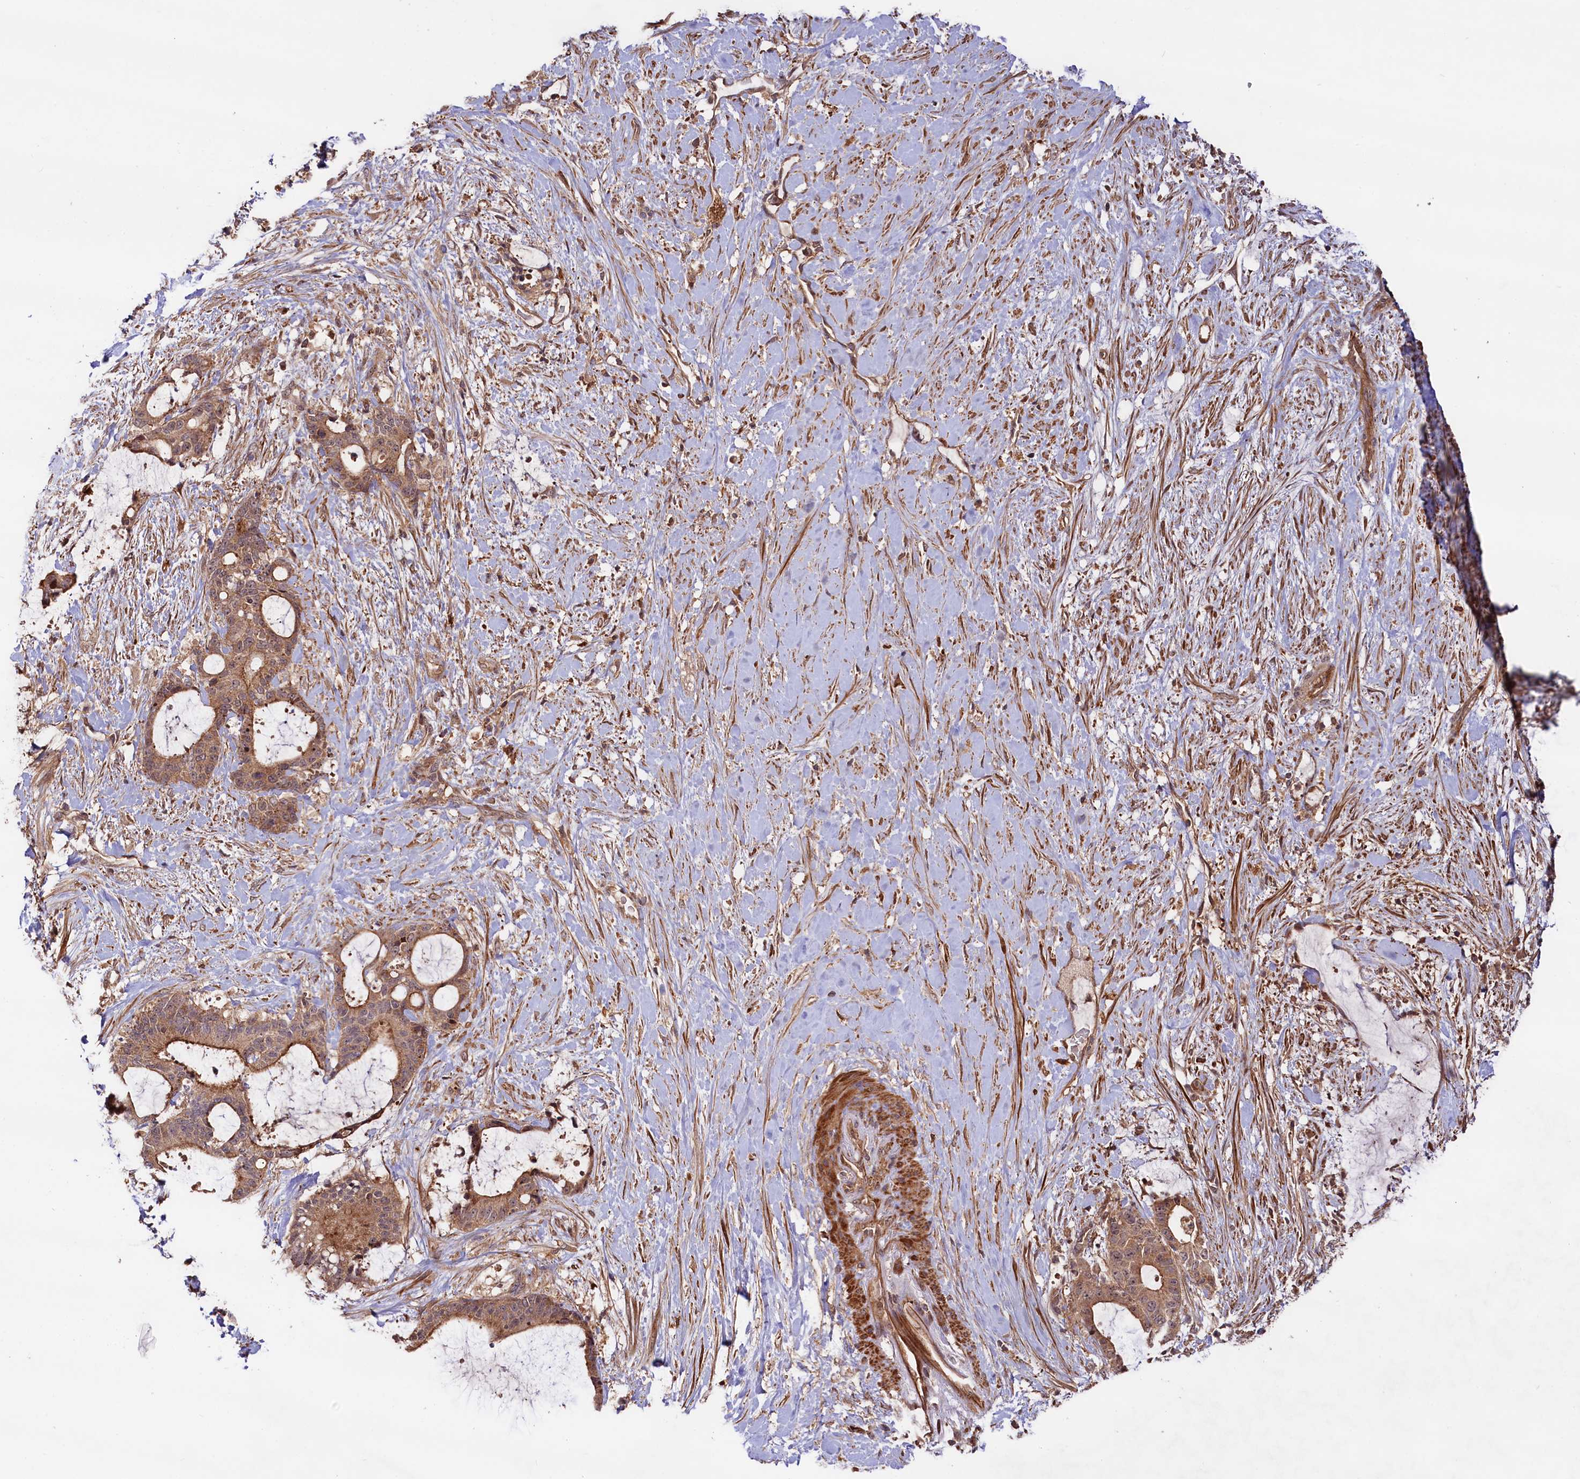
{"staining": {"intensity": "moderate", "quantity": ">75%", "location": "cytoplasmic/membranous"}, "tissue": "liver cancer", "cell_type": "Tumor cells", "image_type": "cancer", "snomed": [{"axis": "morphology", "description": "Normal tissue, NOS"}, {"axis": "morphology", "description": "Cholangiocarcinoma"}, {"axis": "topography", "description": "Liver"}, {"axis": "topography", "description": "Peripheral nerve tissue"}], "caption": "This photomicrograph demonstrates IHC staining of liver cancer, with medium moderate cytoplasmic/membranous staining in approximately >75% of tumor cells.", "gene": "NEDD1", "patient": {"sex": "female", "age": 73}}